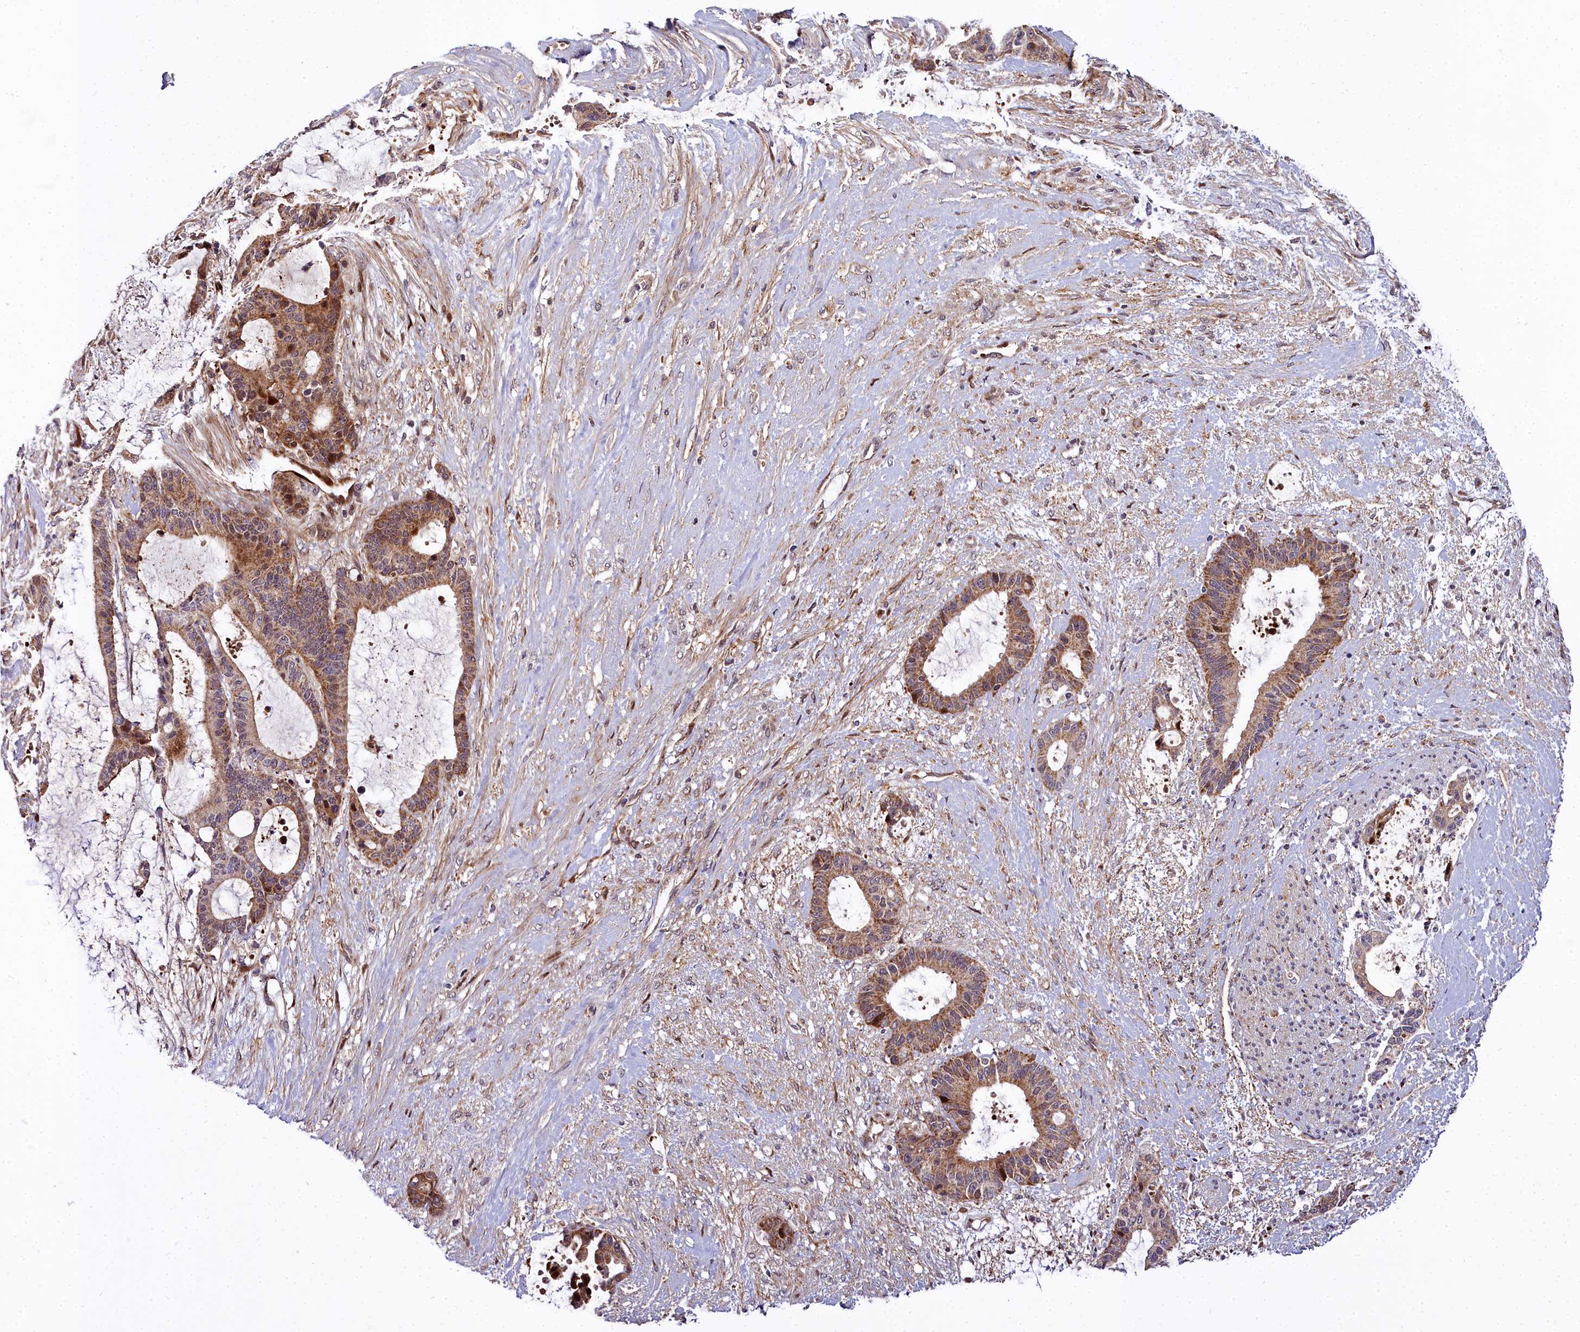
{"staining": {"intensity": "moderate", "quantity": ">75%", "location": "cytoplasmic/membranous"}, "tissue": "liver cancer", "cell_type": "Tumor cells", "image_type": "cancer", "snomed": [{"axis": "morphology", "description": "Normal tissue, NOS"}, {"axis": "morphology", "description": "Cholangiocarcinoma"}, {"axis": "topography", "description": "Liver"}, {"axis": "topography", "description": "Peripheral nerve tissue"}], "caption": "The immunohistochemical stain labels moderate cytoplasmic/membranous staining in tumor cells of liver cancer tissue.", "gene": "MRPS11", "patient": {"sex": "female", "age": 73}}